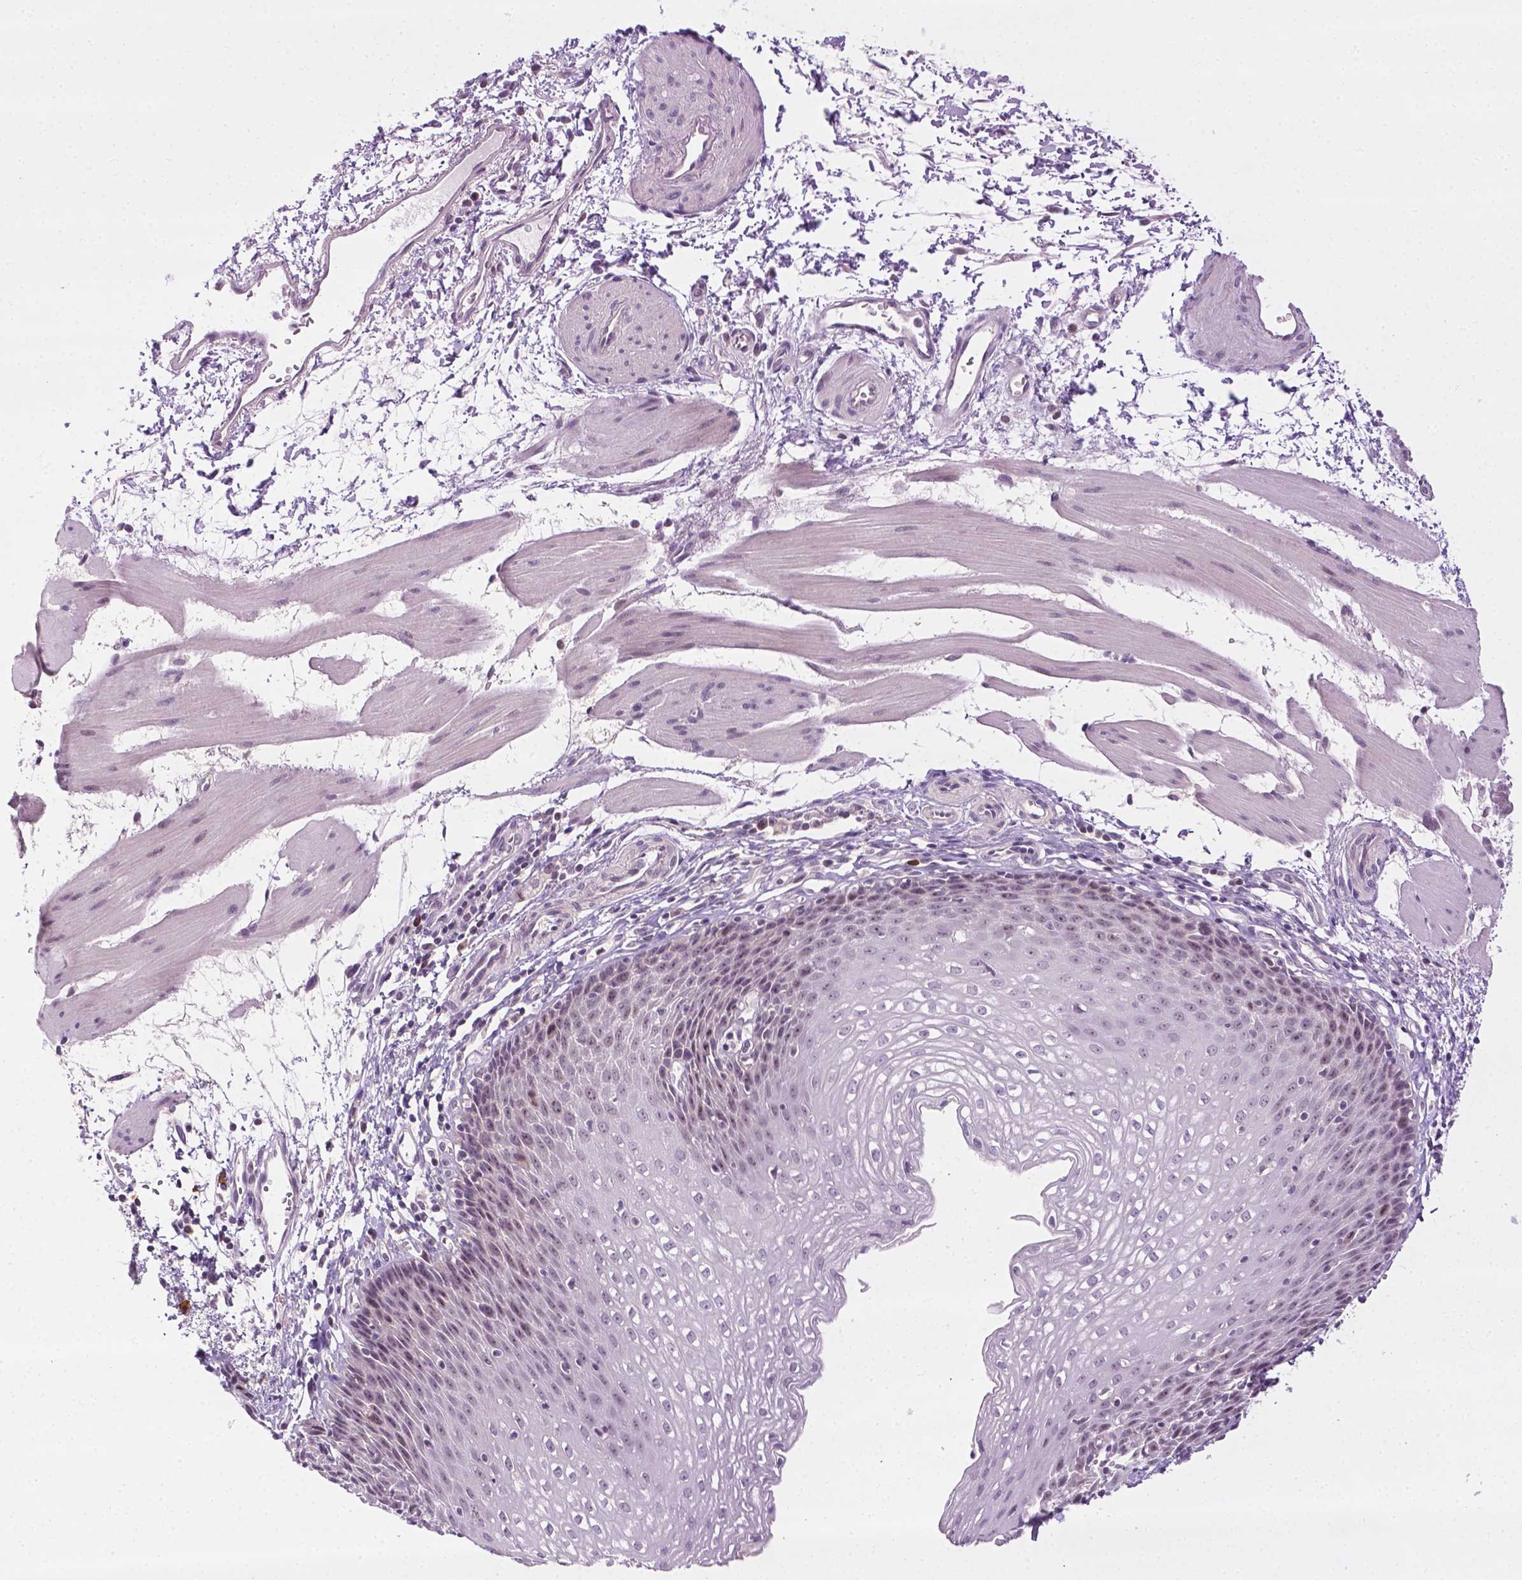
{"staining": {"intensity": "weak", "quantity": "<25%", "location": "nuclear"}, "tissue": "esophagus", "cell_type": "Squamous epithelial cells", "image_type": "normal", "snomed": [{"axis": "morphology", "description": "Normal tissue, NOS"}, {"axis": "topography", "description": "Esophagus"}], "caption": "This is an immunohistochemistry (IHC) photomicrograph of normal human esophagus. There is no expression in squamous epithelial cells.", "gene": "DENND4A", "patient": {"sex": "female", "age": 64}}